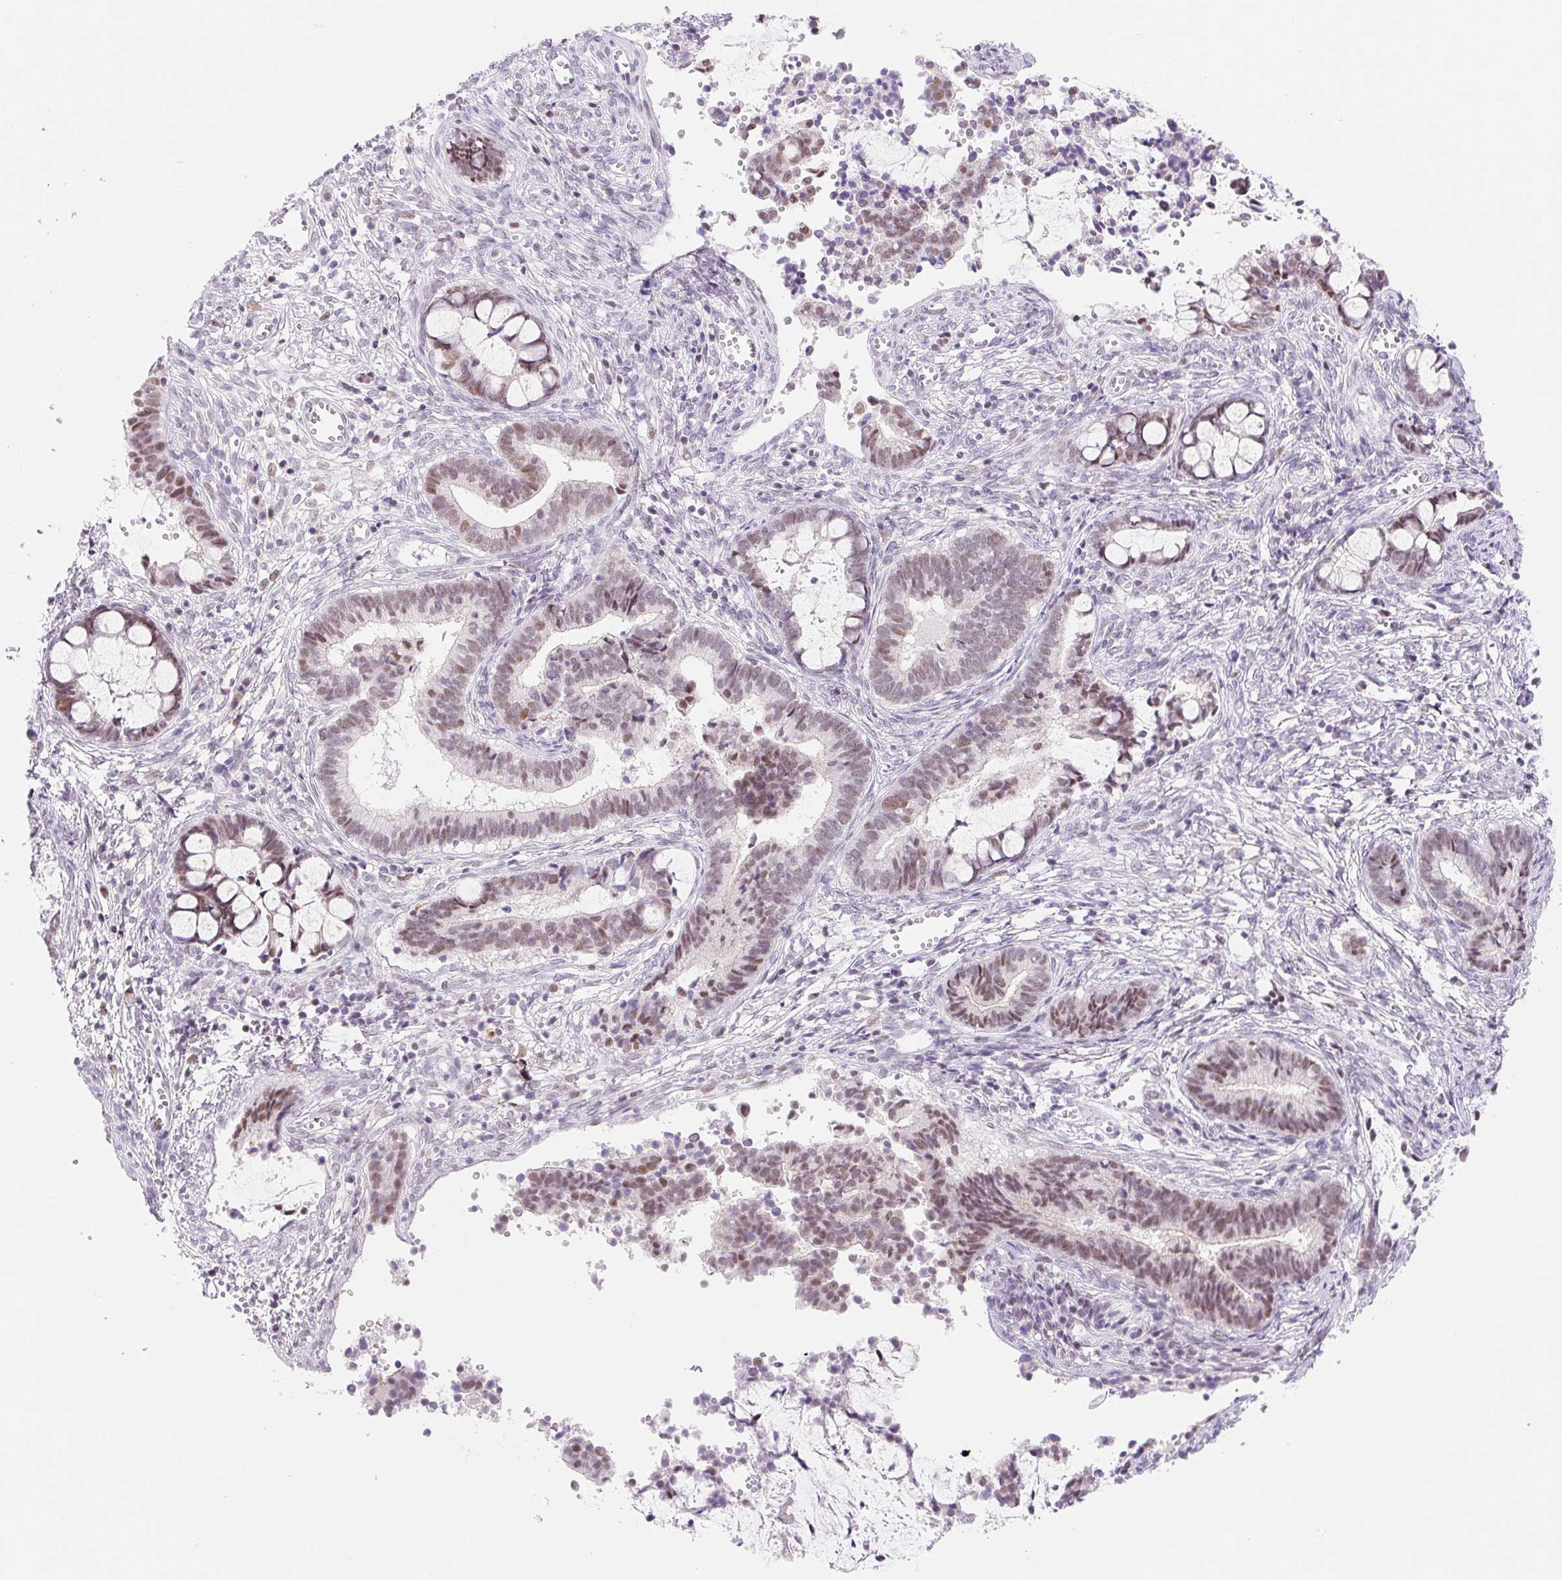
{"staining": {"intensity": "weak", "quantity": ">75%", "location": "nuclear"}, "tissue": "cervical cancer", "cell_type": "Tumor cells", "image_type": "cancer", "snomed": [{"axis": "morphology", "description": "Adenocarcinoma, NOS"}, {"axis": "topography", "description": "Cervix"}], "caption": "Cervical adenocarcinoma stained with a brown dye exhibits weak nuclear positive expression in about >75% of tumor cells.", "gene": "H2BW1", "patient": {"sex": "female", "age": 44}}